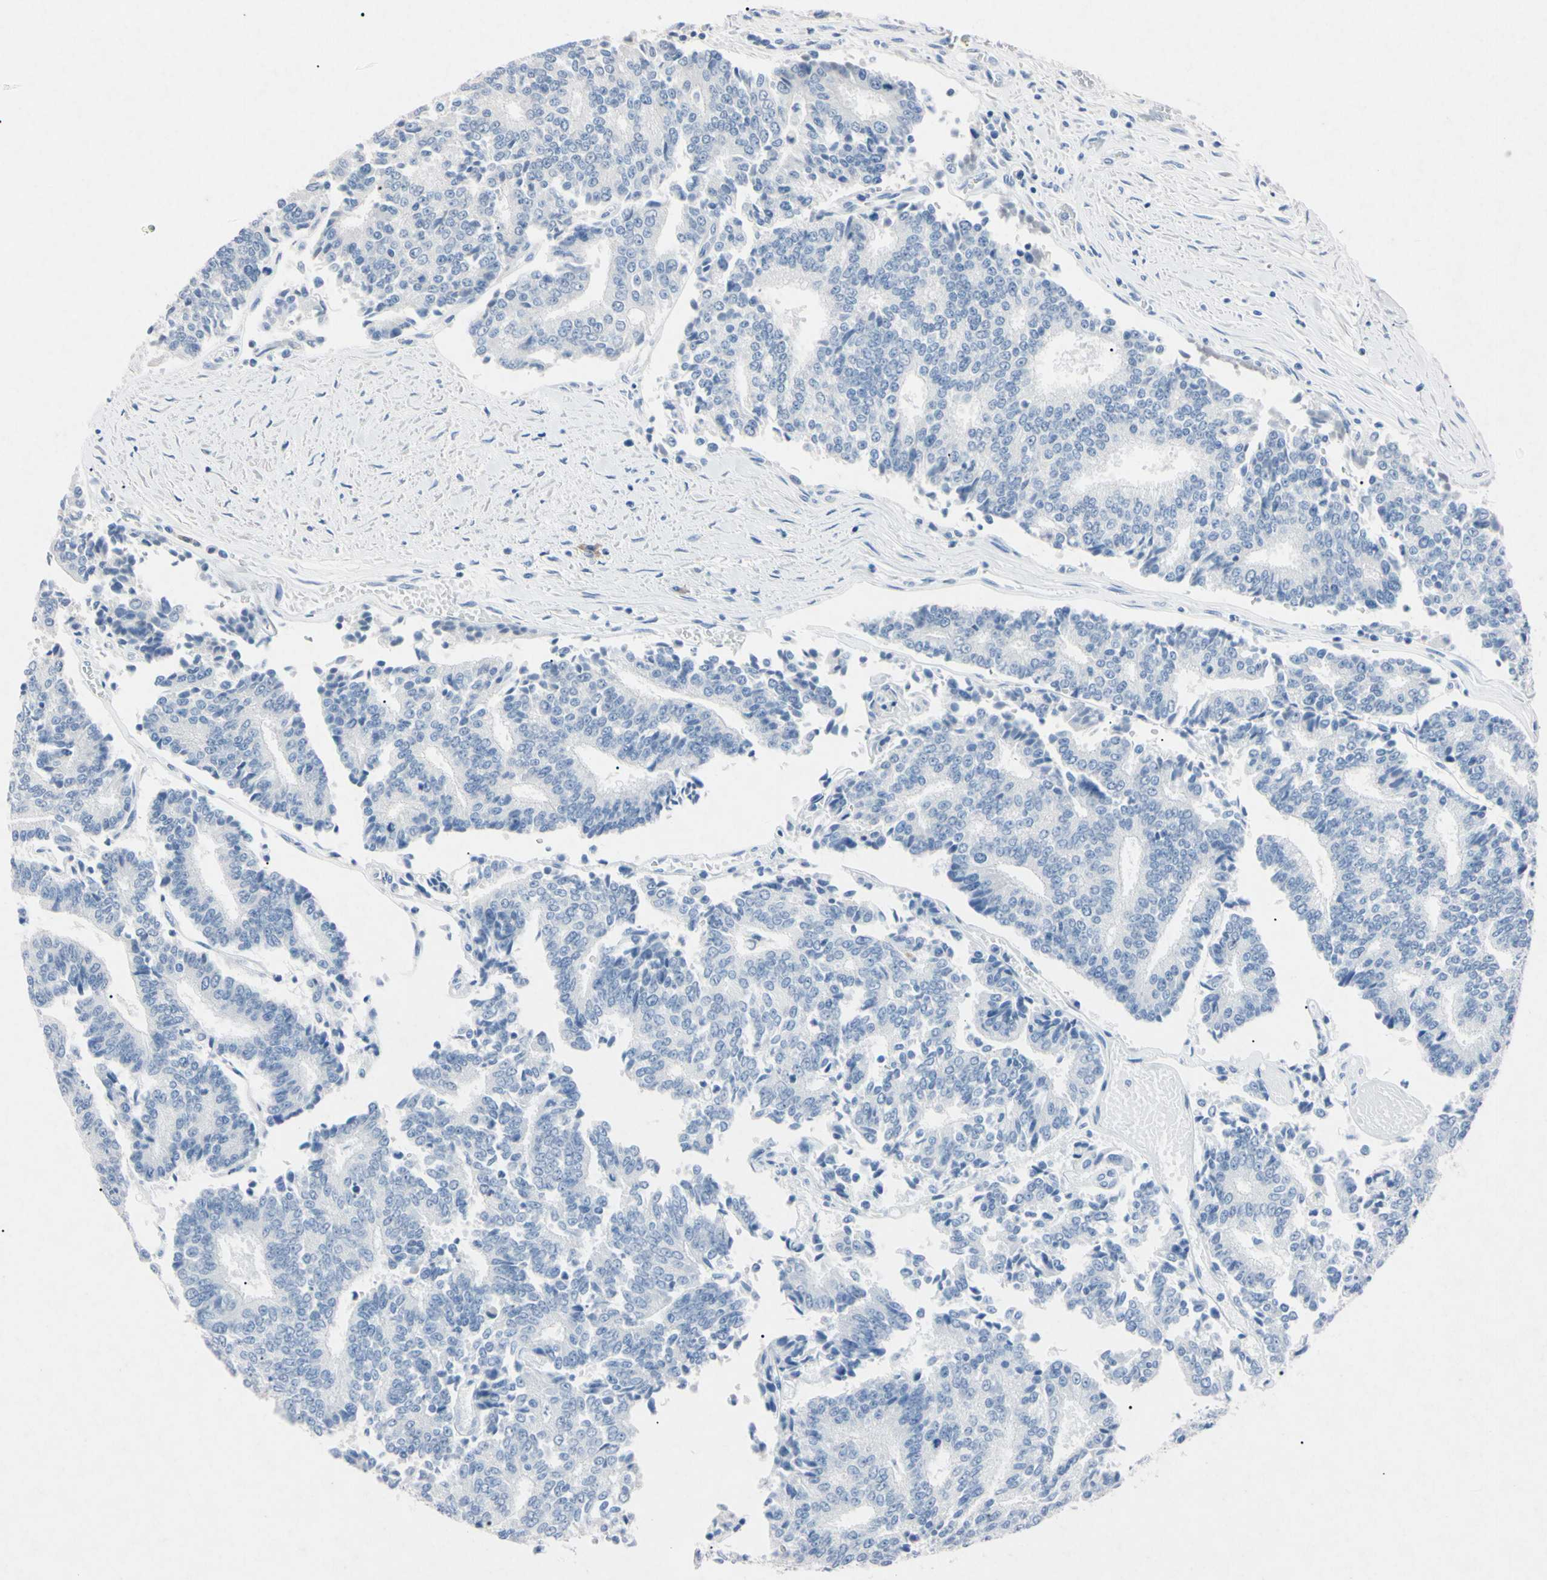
{"staining": {"intensity": "negative", "quantity": "none", "location": "none"}, "tissue": "prostate cancer", "cell_type": "Tumor cells", "image_type": "cancer", "snomed": [{"axis": "morphology", "description": "Normal tissue, NOS"}, {"axis": "morphology", "description": "Adenocarcinoma, High grade"}, {"axis": "topography", "description": "Prostate"}, {"axis": "topography", "description": "Seminal veicle"}], "caption": "This is an immunohistochemistry micrograph of human prostate cancer (adenocarcinoma (high-grade)). There is no staining in tumor cells.", "gene": "ELN", "patient": {"sex": "male", "age": 55}}